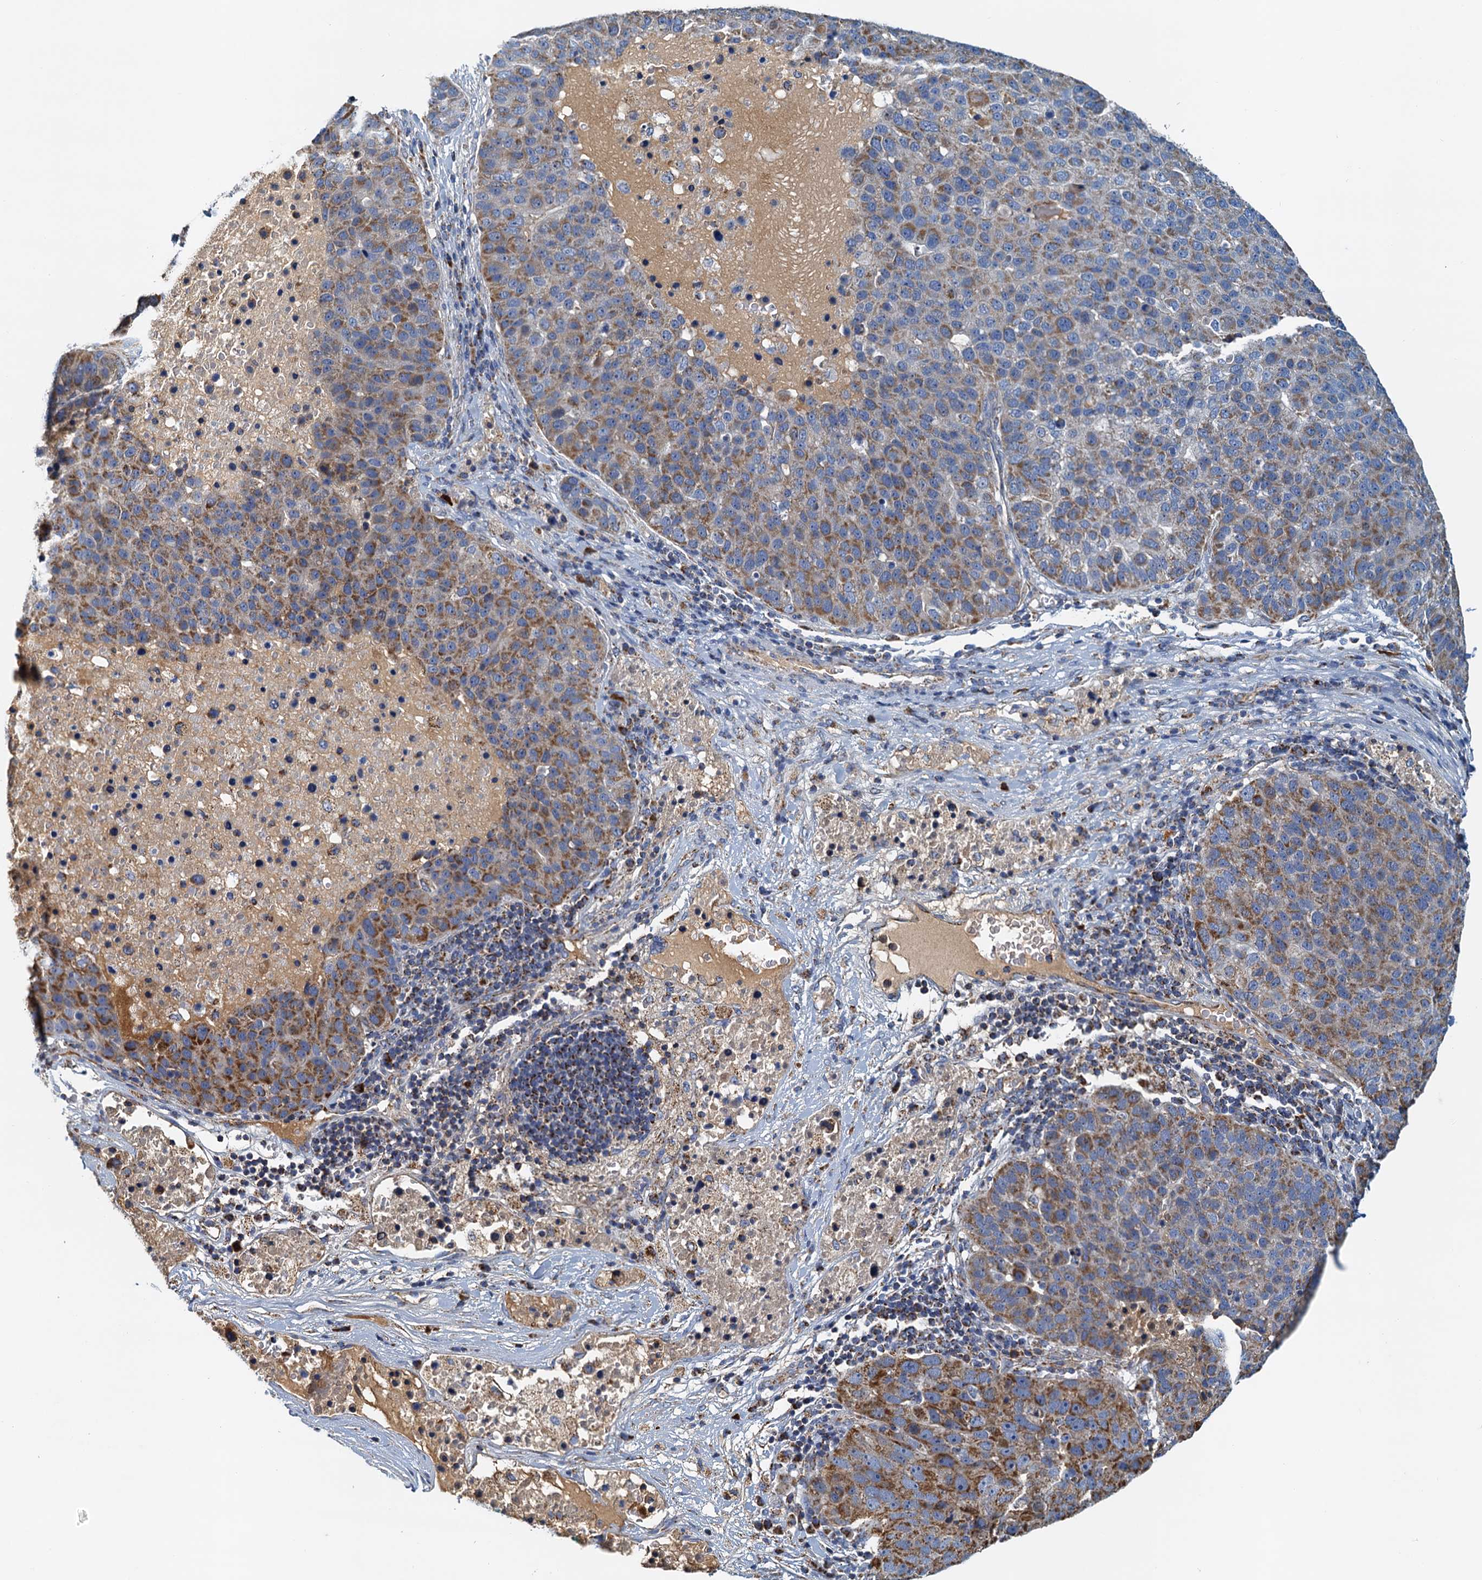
{"staining": {"intensity": "moderate", "quantity": ">75%", "location": "cytoplasmic/membranous"}, "tissue": "pancreatic cancer", "cell_type": "Tumor cells", "image_type": "cancer", "snomed": [{"axis": "morphology", "description": "Adenocarcinoma, NOS"}, {"axis": "topography", "description": "Pancreas"}], "caption": "Immunohistochemical staining of pancreatic cancer (adenocarcinoma) exhibits medium levels of moderate cytoplasmic/membranous staining in approximately >75% of tumor cells.", "gene": "POC1A", "patient": {"sex": "female", "age": 61}}